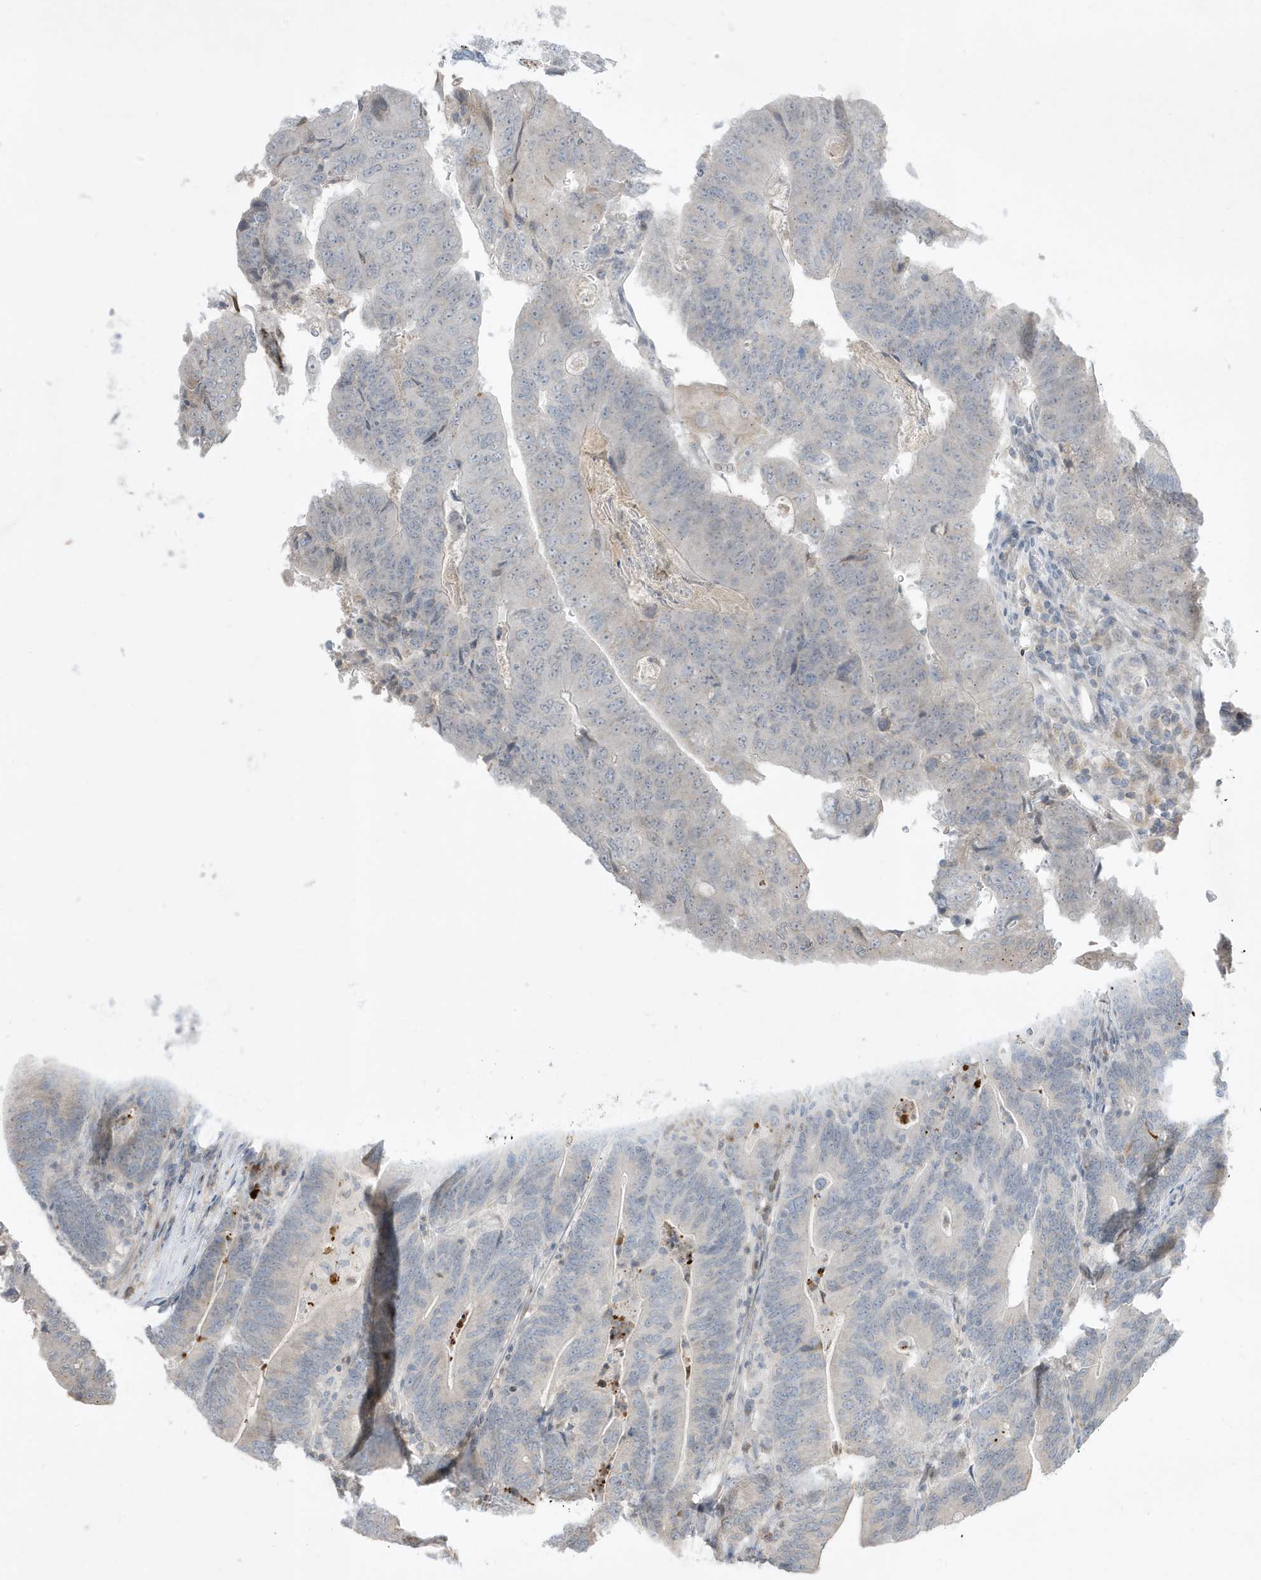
{"staining": {"intensity": "negative", "quantity": "none", "location": "none"}, "tissue": "colorectal cancer", "cell_type": "Tumor cells", "image_type": "cancer", "snomed": [{"axis": "morphology", "description": "Adenocarcinoma, NOS"}, {"axis": "topography", "description": "Colon"}], "caption": "Tumor cells are negative for protein expression in human adenocarcinoma (colorectal).", "gene": "FNDC1", "patient": {"sex": "female", "age": 67}}